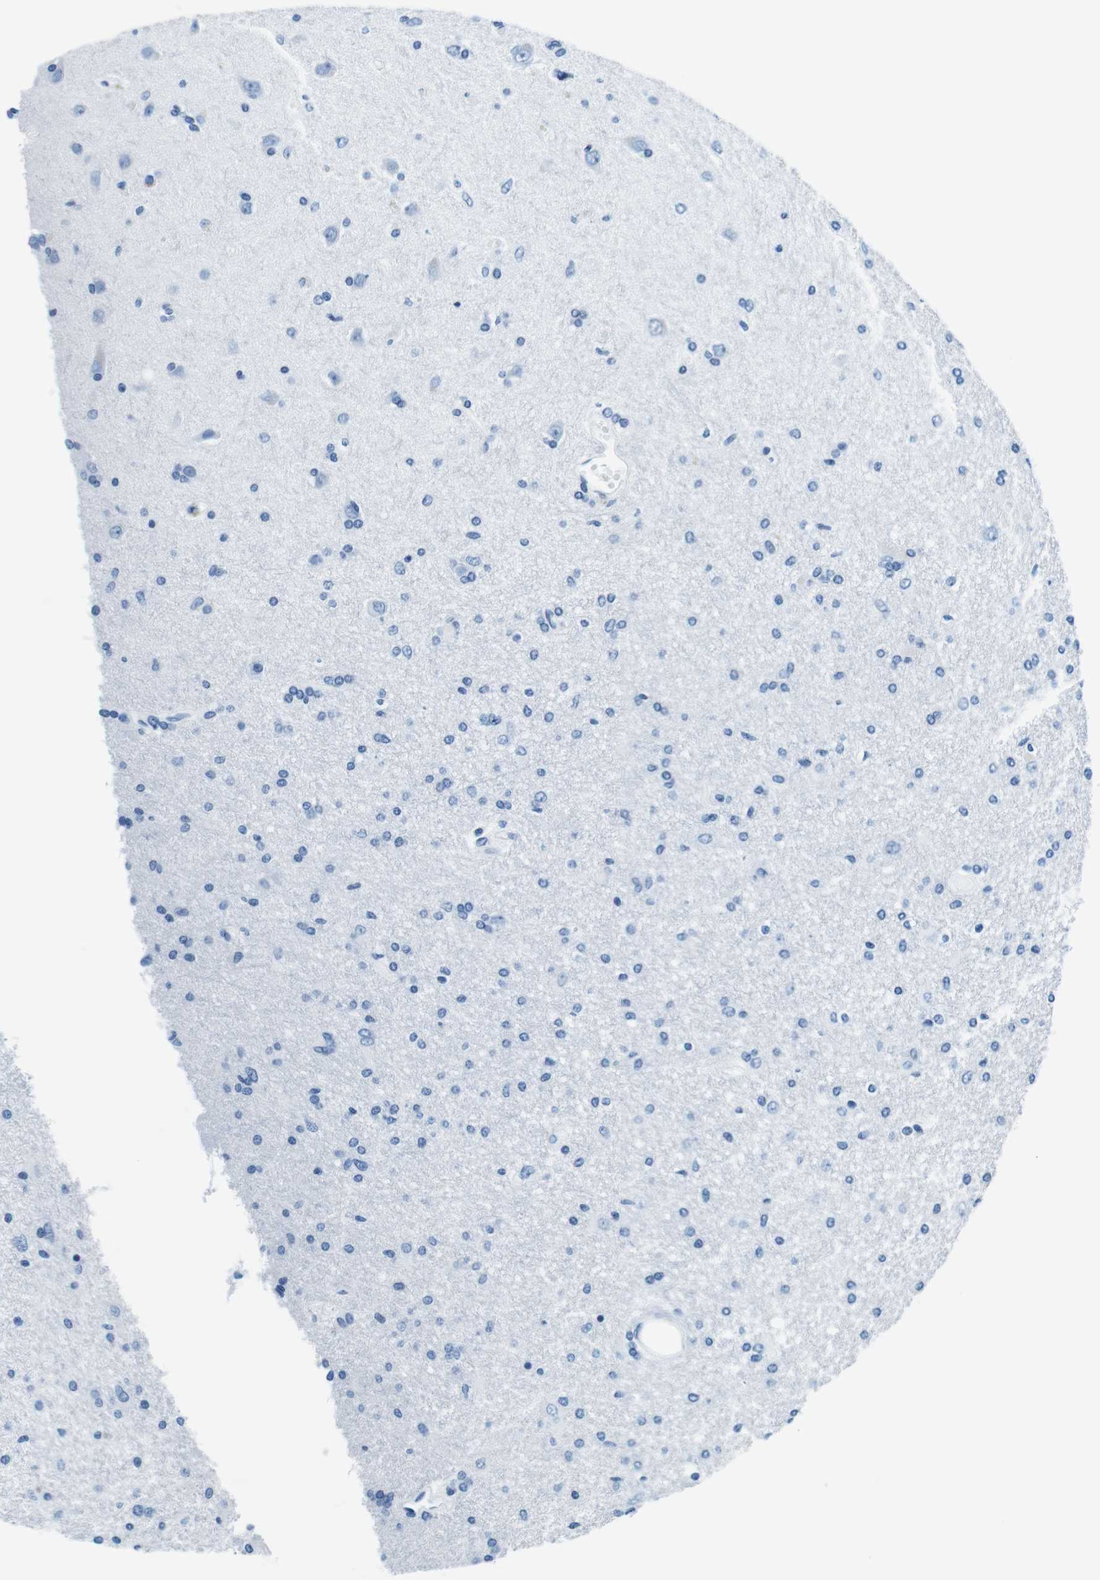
{"staining": {"intensity": "negative", "quantity": "none", "location": "none"}, "tissue": "glioma", "cell_type": "Tumor cells", "image_type": "cancer", "snomed": [{"axis": "morphology", "description": "Glioma, malignant, High grade"}, {"axis": "topography", "description": "Brain"}], "caption": "High magnification brightfield microscopy of malignant high-grade glioma stained with DAB (3,3'-diaminobenzidine) (brown) and counterstained with hematoxylin (blue): tumor cells show no significant expression.", "gene": "ELANE", "patient": {"sex": "female", "age": 59}}